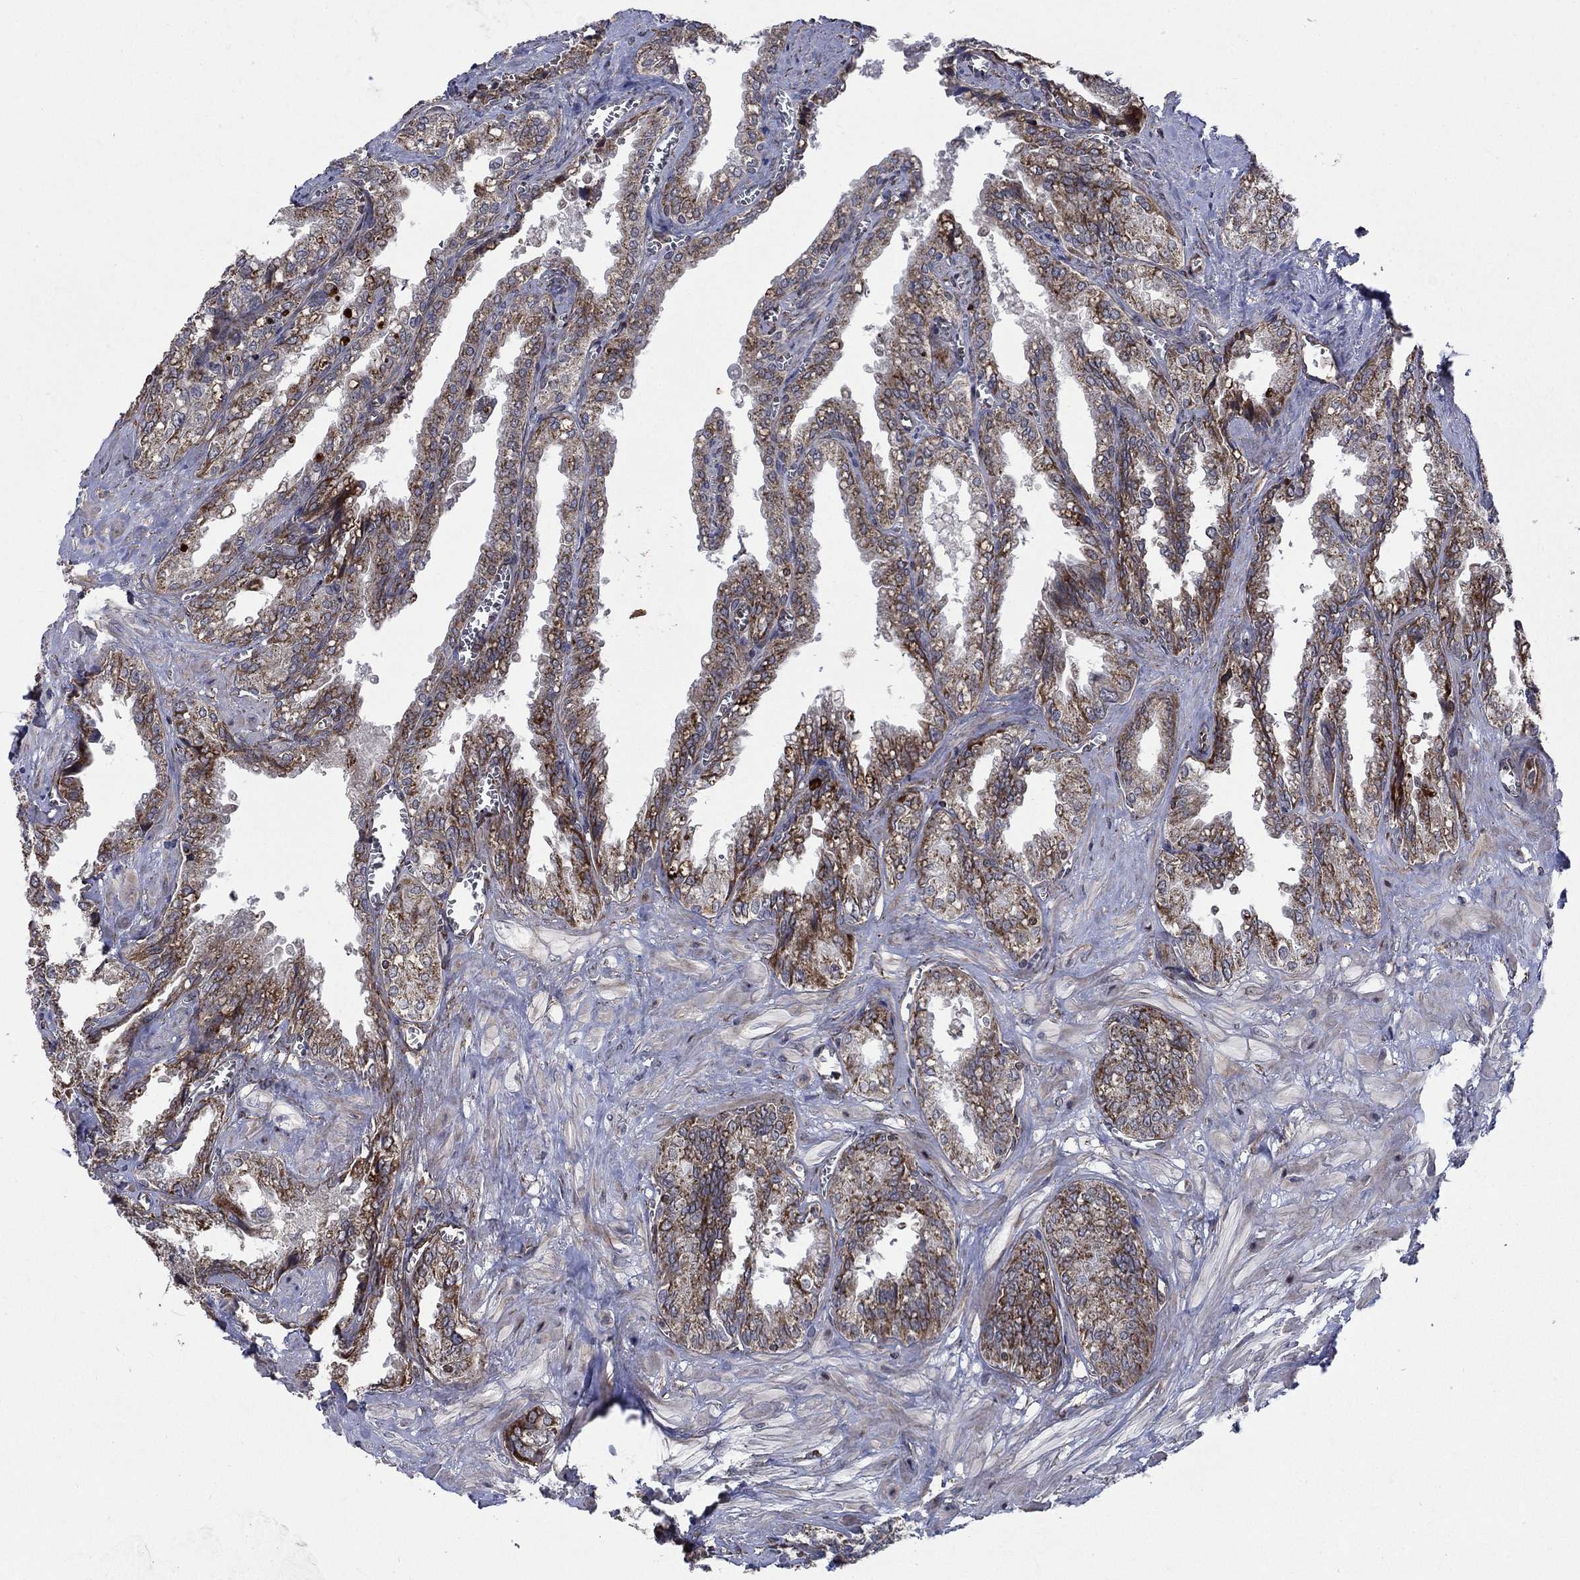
{"staining": {"intensity": "strong", "quantity": "25%-75%", "location": "cytoplasmic/membranous"}, "tissue": "seminal vesicle", "cell_type": "Glandular cells", "image_type": "normal", "snomed": [{"axis": "morphology", "description": "Normal tissue, NOS"}, {"axis": "topography", "description": "Seminal veicle"}], "caption": "Immunohistochemical staining of unremarkable human seminal vesicle displays 25%-75% levels of strong cytoplasmic/membranous protein expression in about 25%-75% of glandular cells.", "gene": "NDUFC1", "patient": {"sex": "male", "age": 67}}